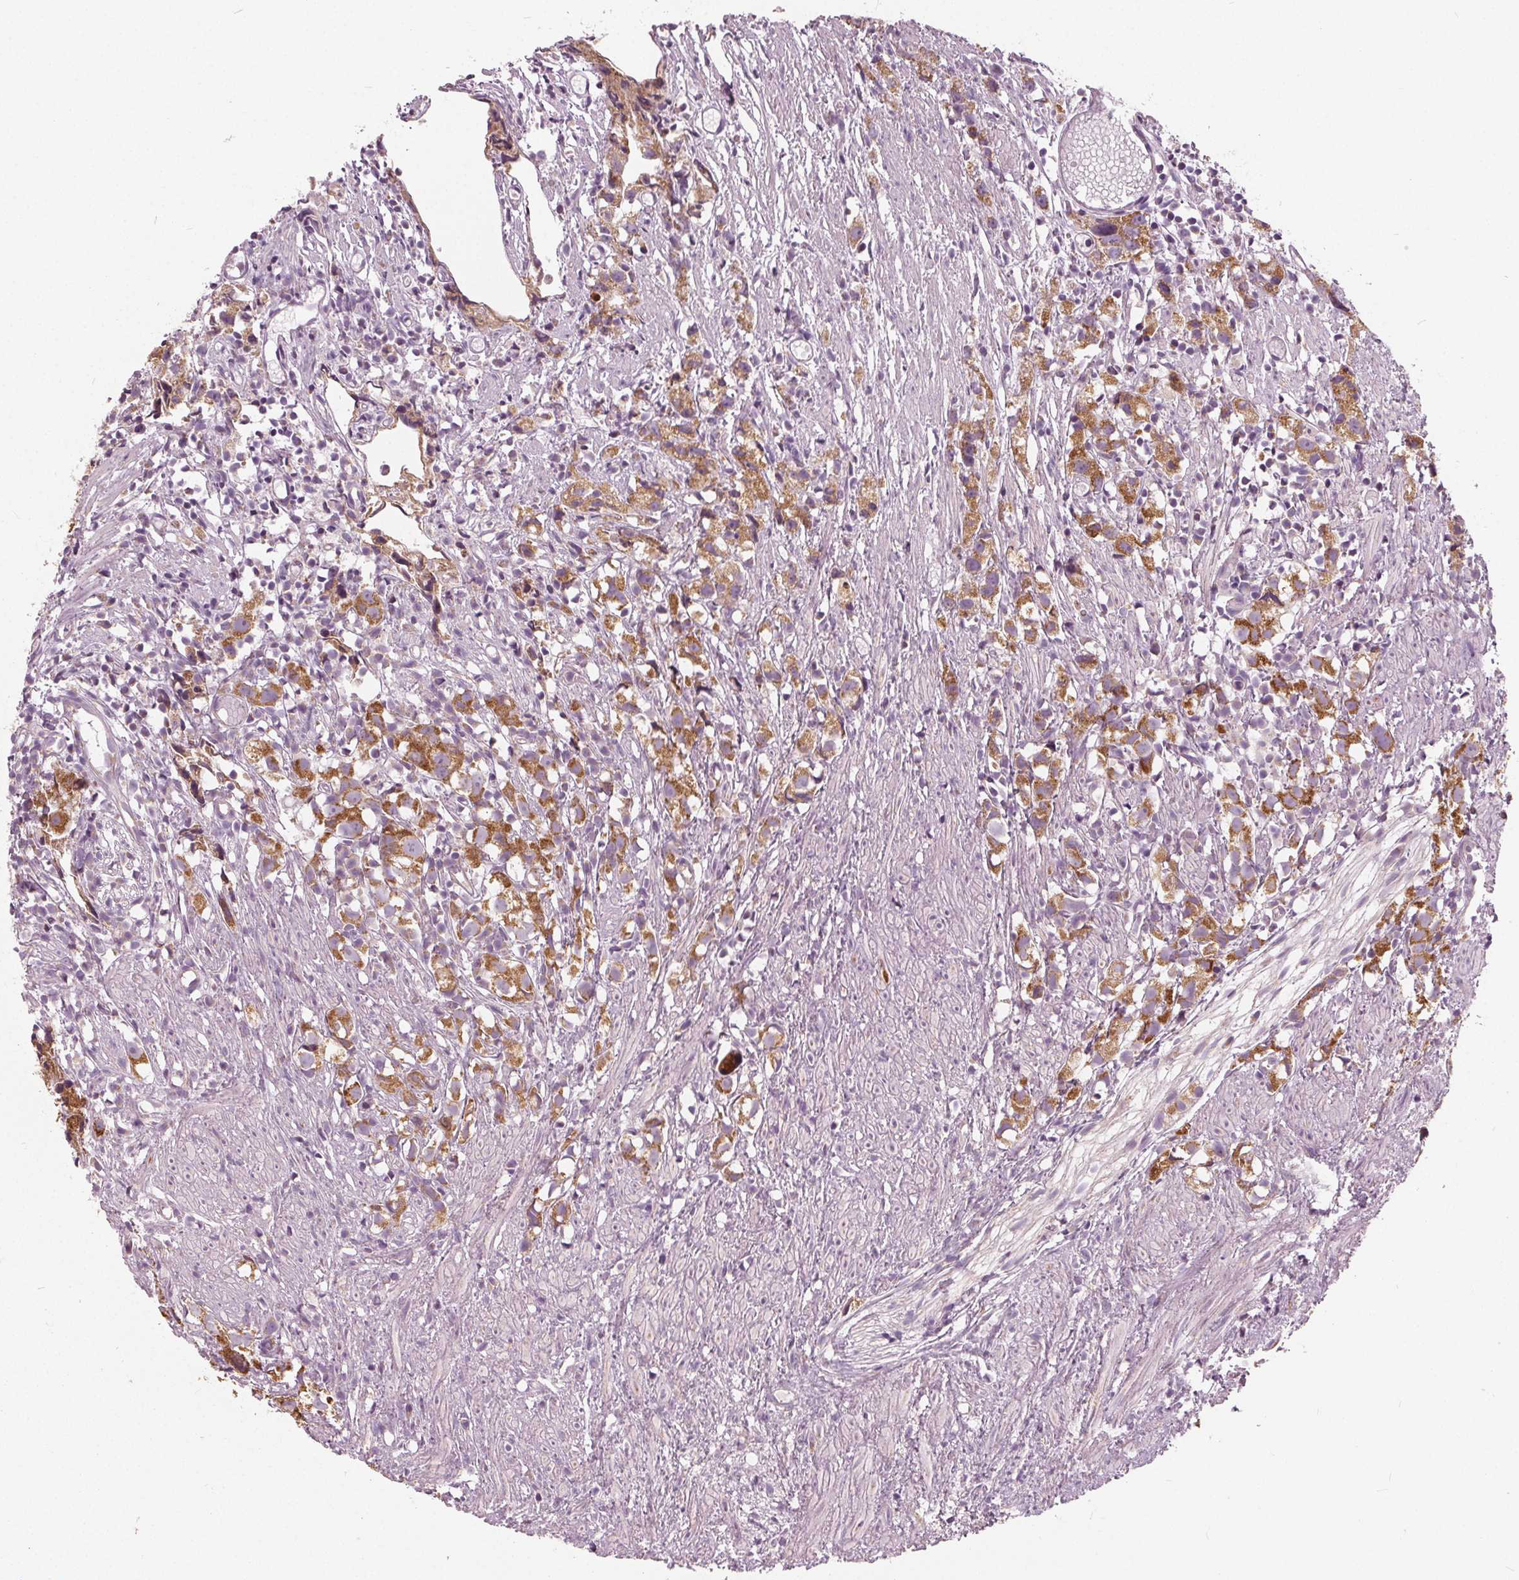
{"staining": {"intensity": "moderate", "quantity": ">75%", "location": "cytoplasmic/membranous"}, "tissue": "prostate cancer", "cell_type": "Tumor cells", "image_type": "cancer", "snomed": [{"axis": "morphology", "description": "Adenocarcinoma, High grade"}, {"axis": "topography", "description": "Prostate"}], "caption": "Tumor cells display moderate cytoplasmic/membranous positivity in about >75% of cells in prostate cancer.", "gene": "ECI2", "patient": {"sex": "male", "age": 68}}